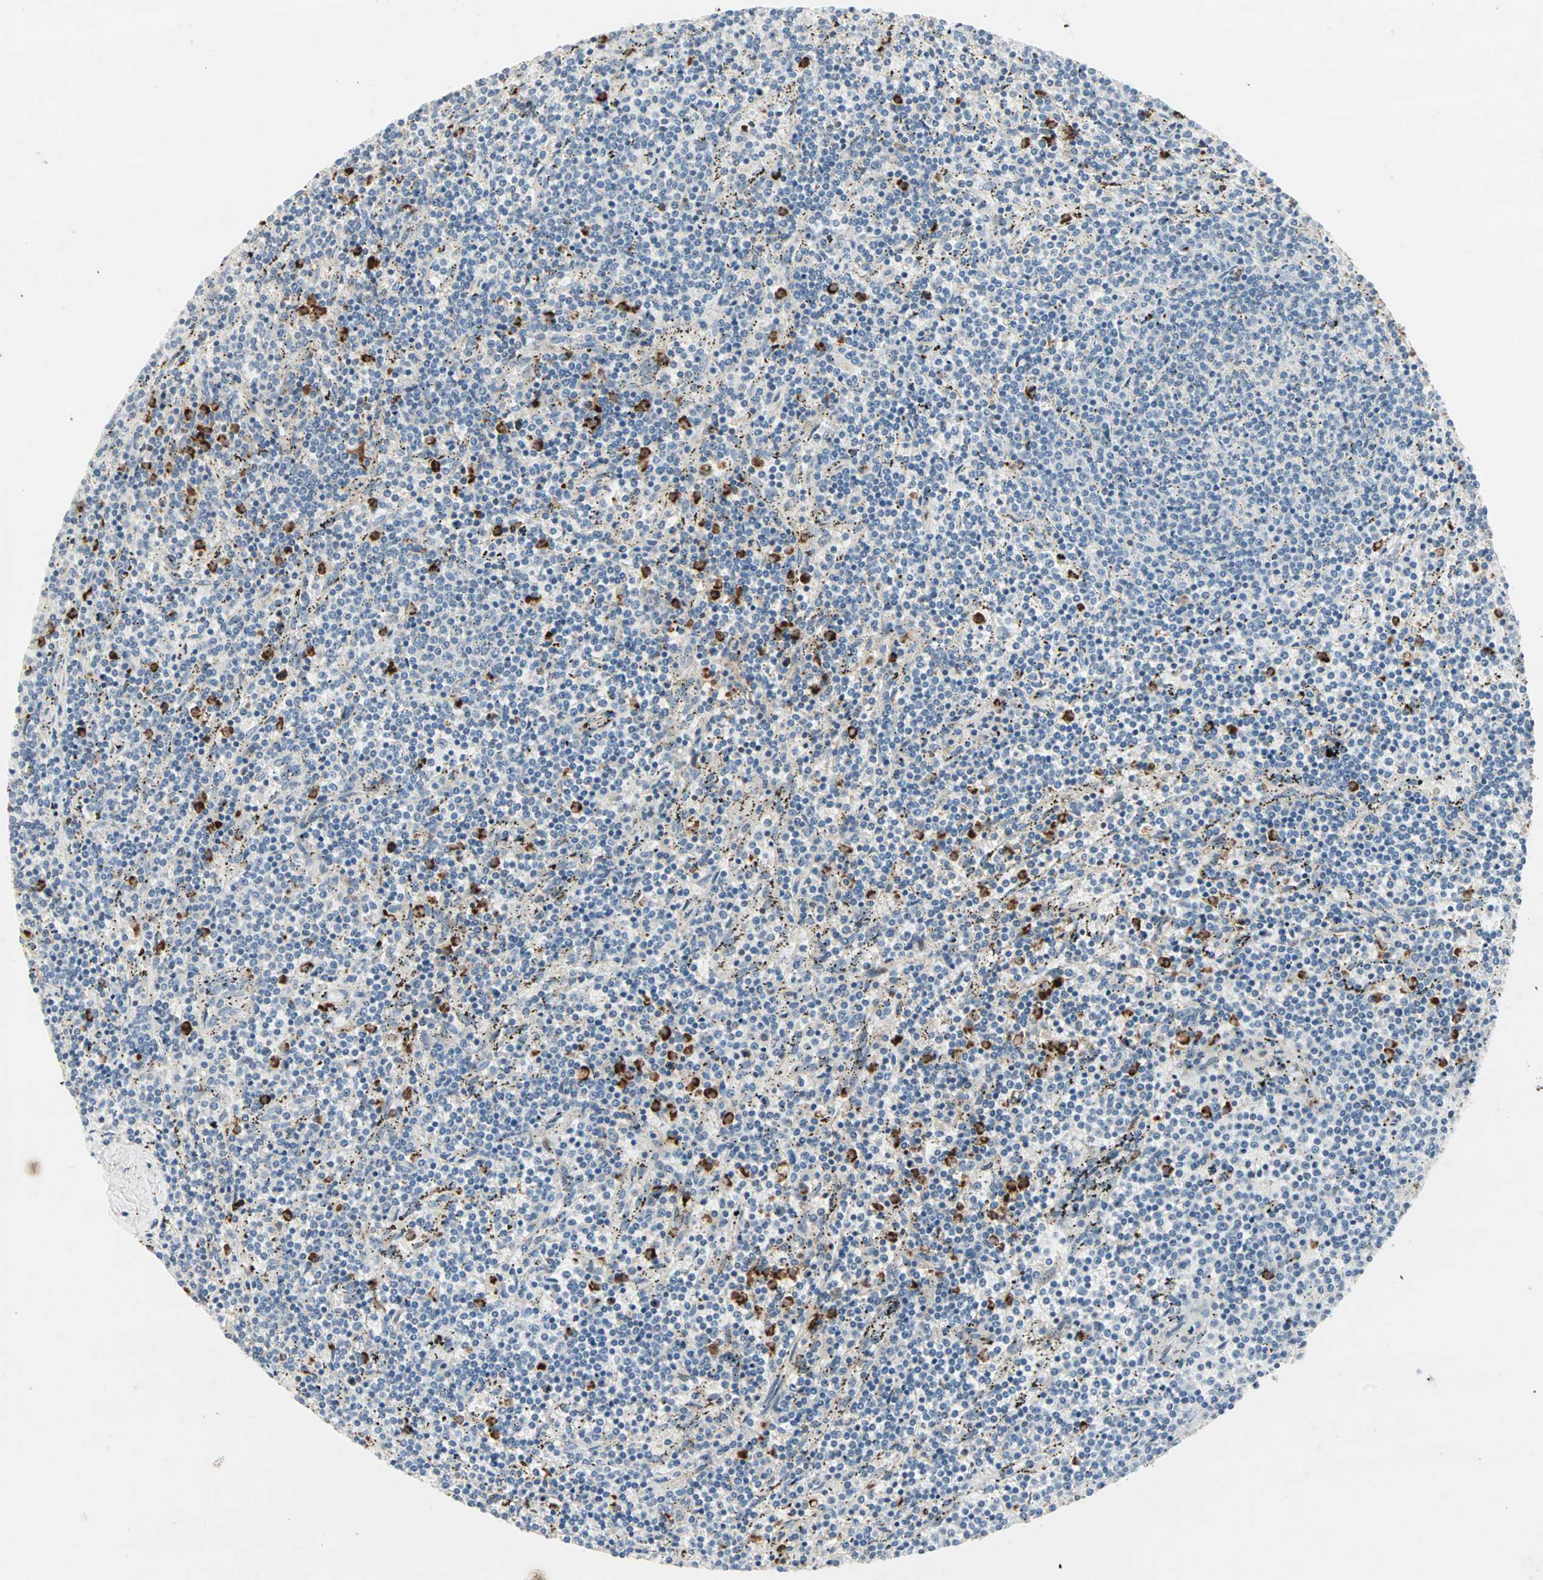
{"staining": {"intensity": "strong", "quantity": "<25%", "location": "cytoplasmic/membranous"}, "tissue": "lymphoma", "cell_type": "Tumor cells", "image_type": "cancer", "snomed": [{"axis": "morphology", "description": "Malignant lymphoma, non-Hodgkin's type, Low grade"}, {"axis": "topography", "description": "Spleen"}], "caption": "A brown stain shows strong cytoplasmic/membranous positivity of a protein in lymphoma tumor cells. Using DAB (brown) and hematoxylin (blue) stains, captured at high magnification using brightfield microscopy.", "gene": "CEACAM6", "patient": {"sex": "female", "age": 50}}